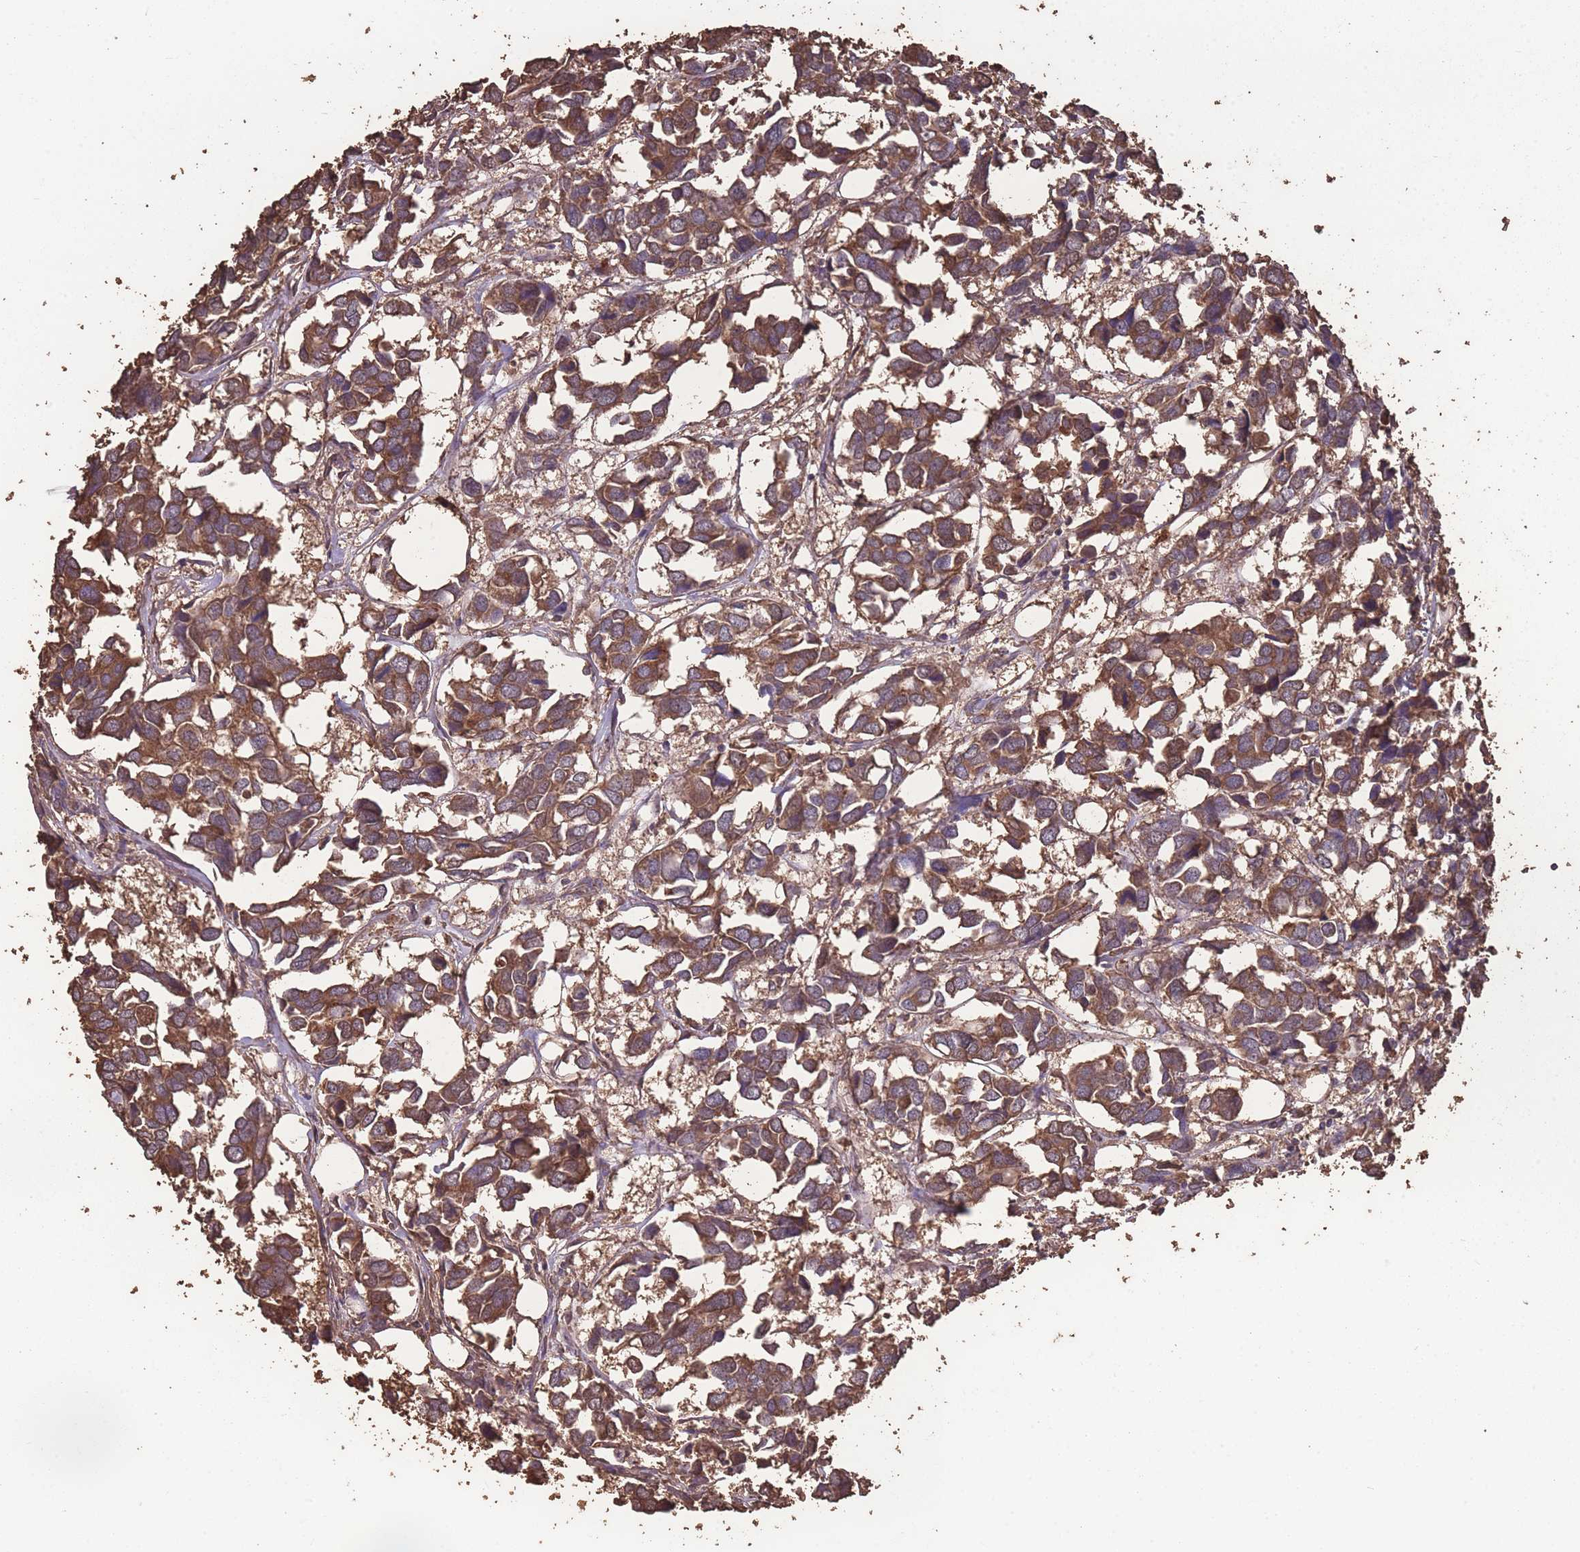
{"staining": {"intensity": "moderate", "quantity": ">75%", "location": "cytoplasmic/membranous"}, "tissue": "breast cancer", "cell_type": "Tumor cells", "image_type": "cancer", "snomed": [{"axis": "morphology", "description": "Duct carcinoma"}, {"axis": "topography", "description": "Breast"}], "caption": "Breast invasive ductal carcinoma stained with a brown dye reveals moderate cytoplasmic/membranous positive staining in about >75% of tumor cells.", "gene": "STIM2", "patient": {"sex": "female", "age": 83}}